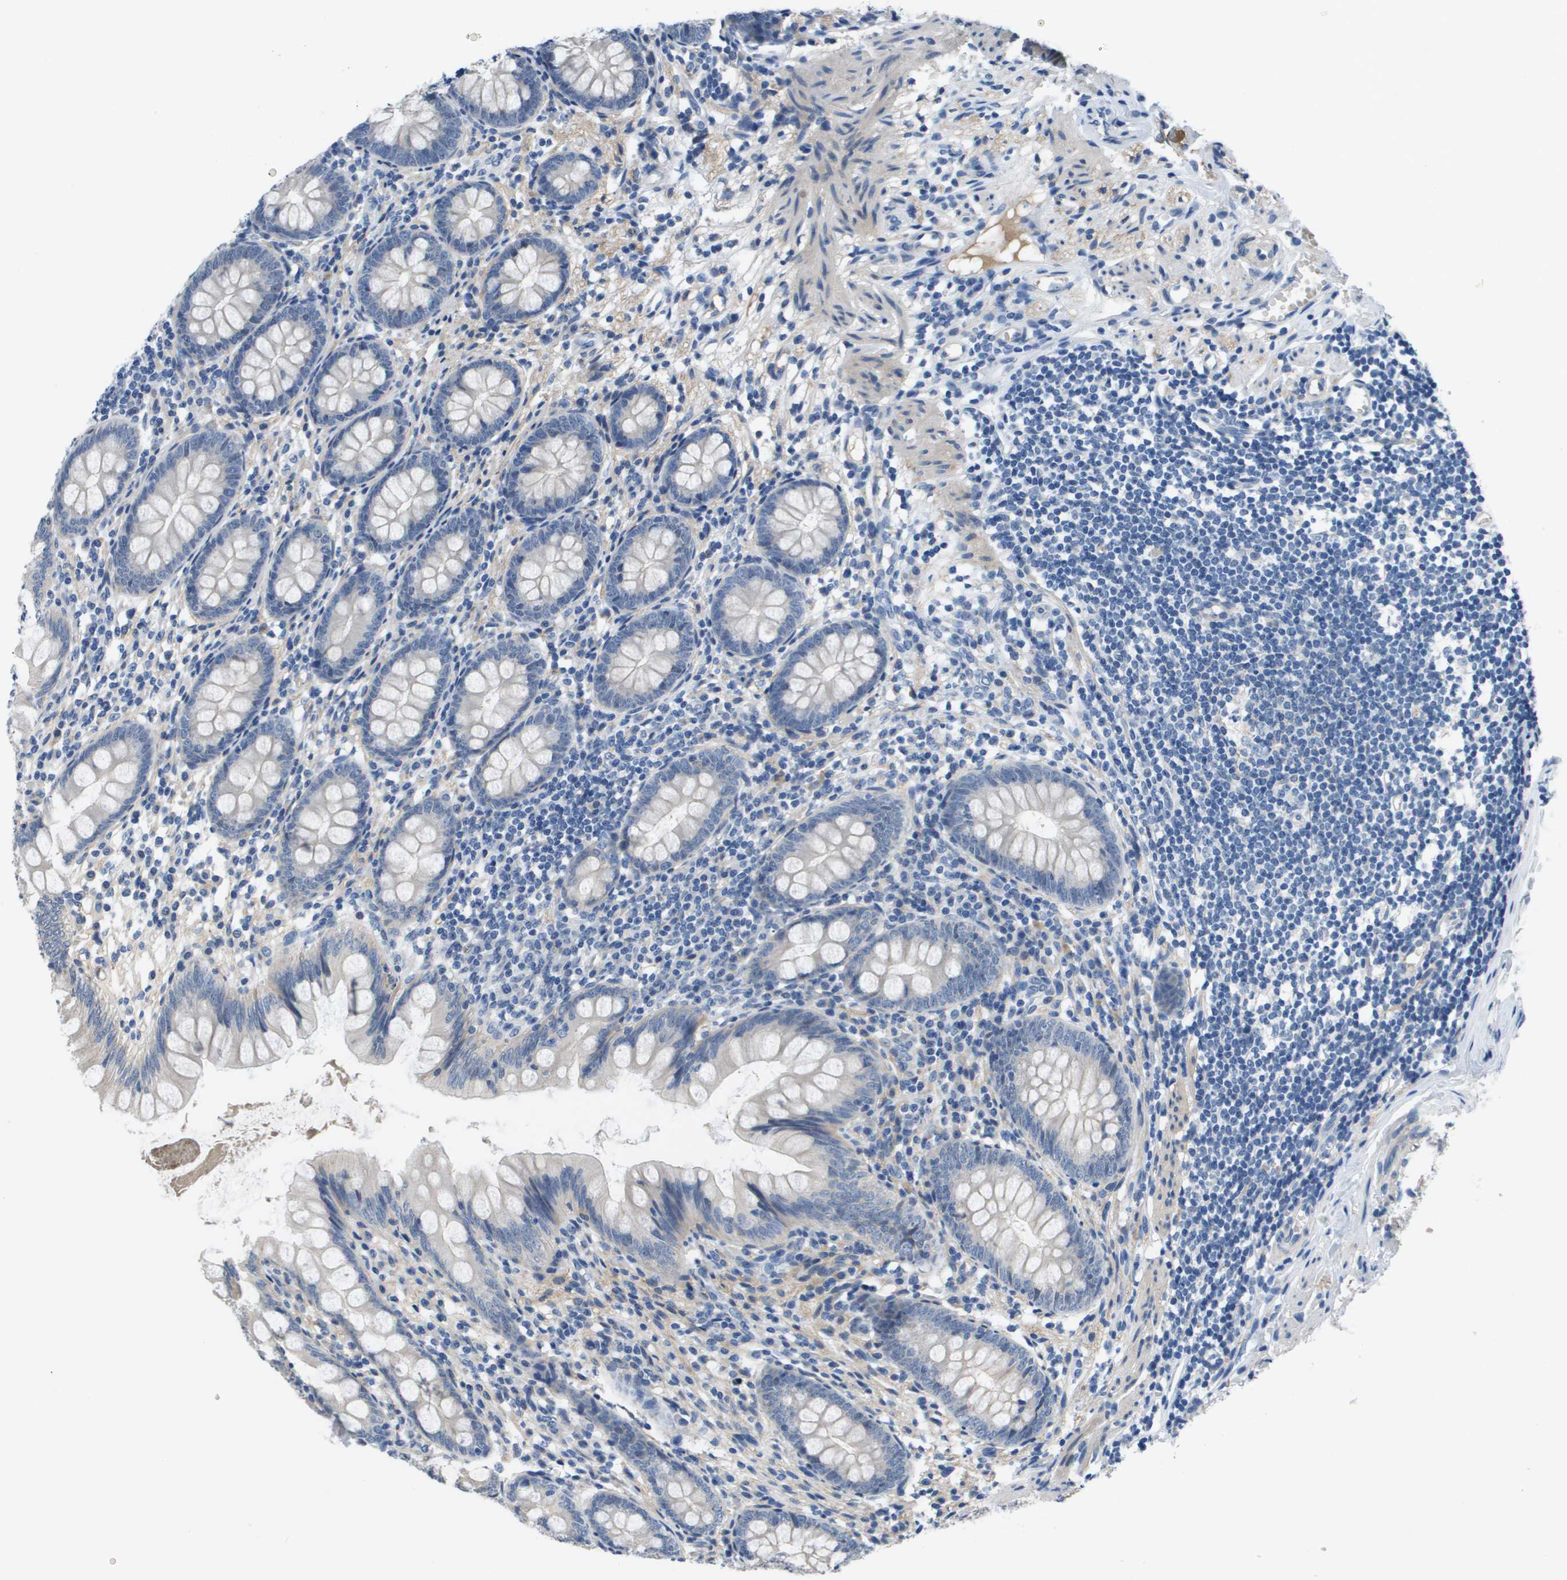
{"staining": {"intensity": "negative", "quantity": "none", "location": "none"}, "tissue": "appendix", "cell_type": "Glandular cells", "image_type": "normal", "snomed": [{"axis": "morphology", "description": "Normal tissue, NOS"}, {"axis": "topography", "description": "Appendix"}], "caption": "A high-resolution image shows IHC staining of normal appendix, which reveals no significant expression in glandular cells. (Stains: DAB immunohistochemistry (IHC) with hematoxylin counter stain, Microscopy: brightfield microscopy at high magnification).", "gene": "NCS1", "patient": {"sex": "female", "age": 77}}